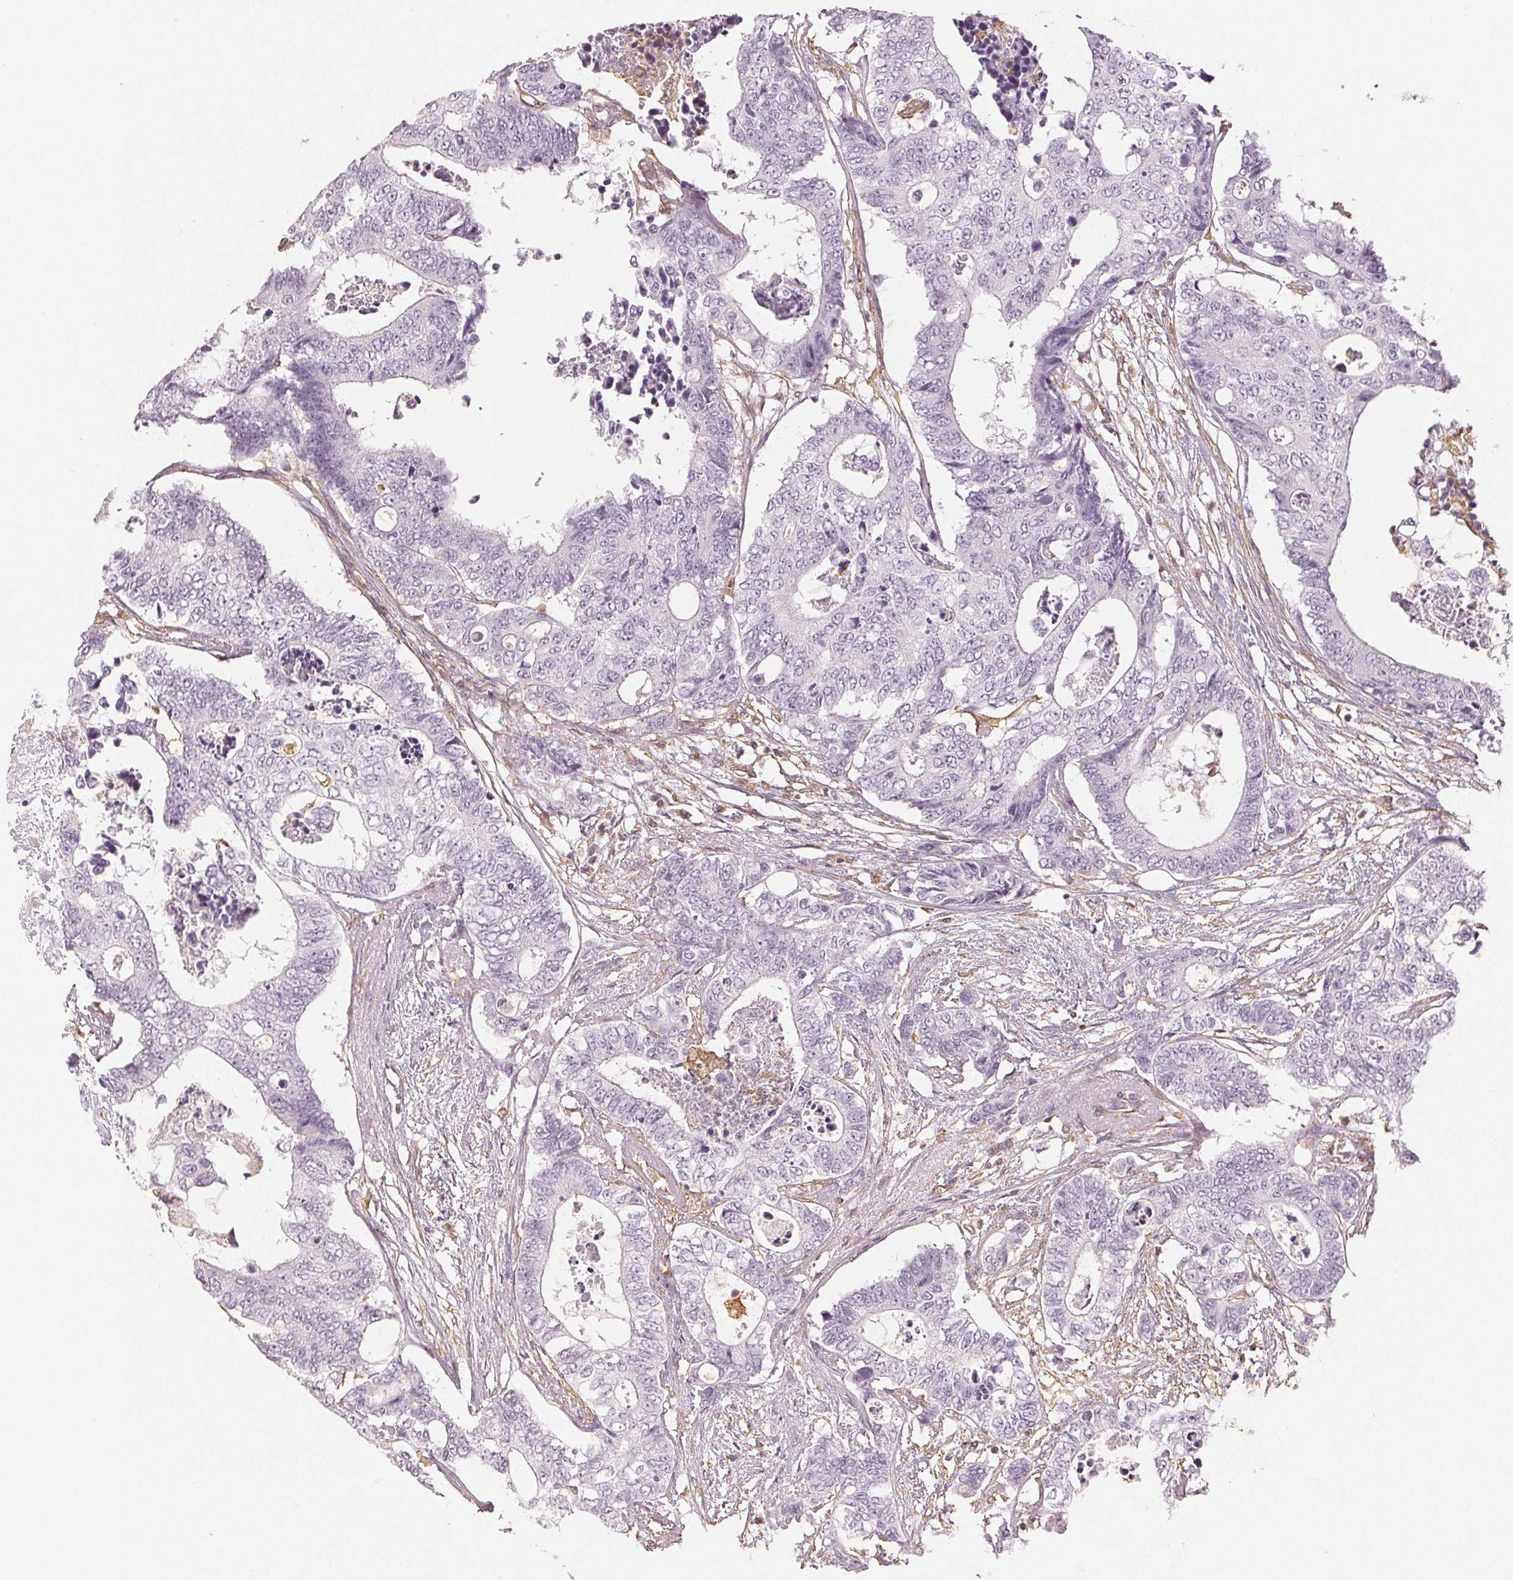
{"staining": {"intensity": "negative", "quantity": "none", "location": "none"}, "tissue": "colorectal cancer", "cell_type": "Tumor cells", "image_type": "cancer", "snomed": [{"axis": "morphology", "description": "Adenocarcinoma, NOS"}, {"axis": "topography", "description": "Colon"}], "caption": "The photomicrograph reveals no staining of tumor cells in adenocarcinoma (colorectal).", "gene": "COL7A1", "patient": {"sex": "female", "age": 48}}